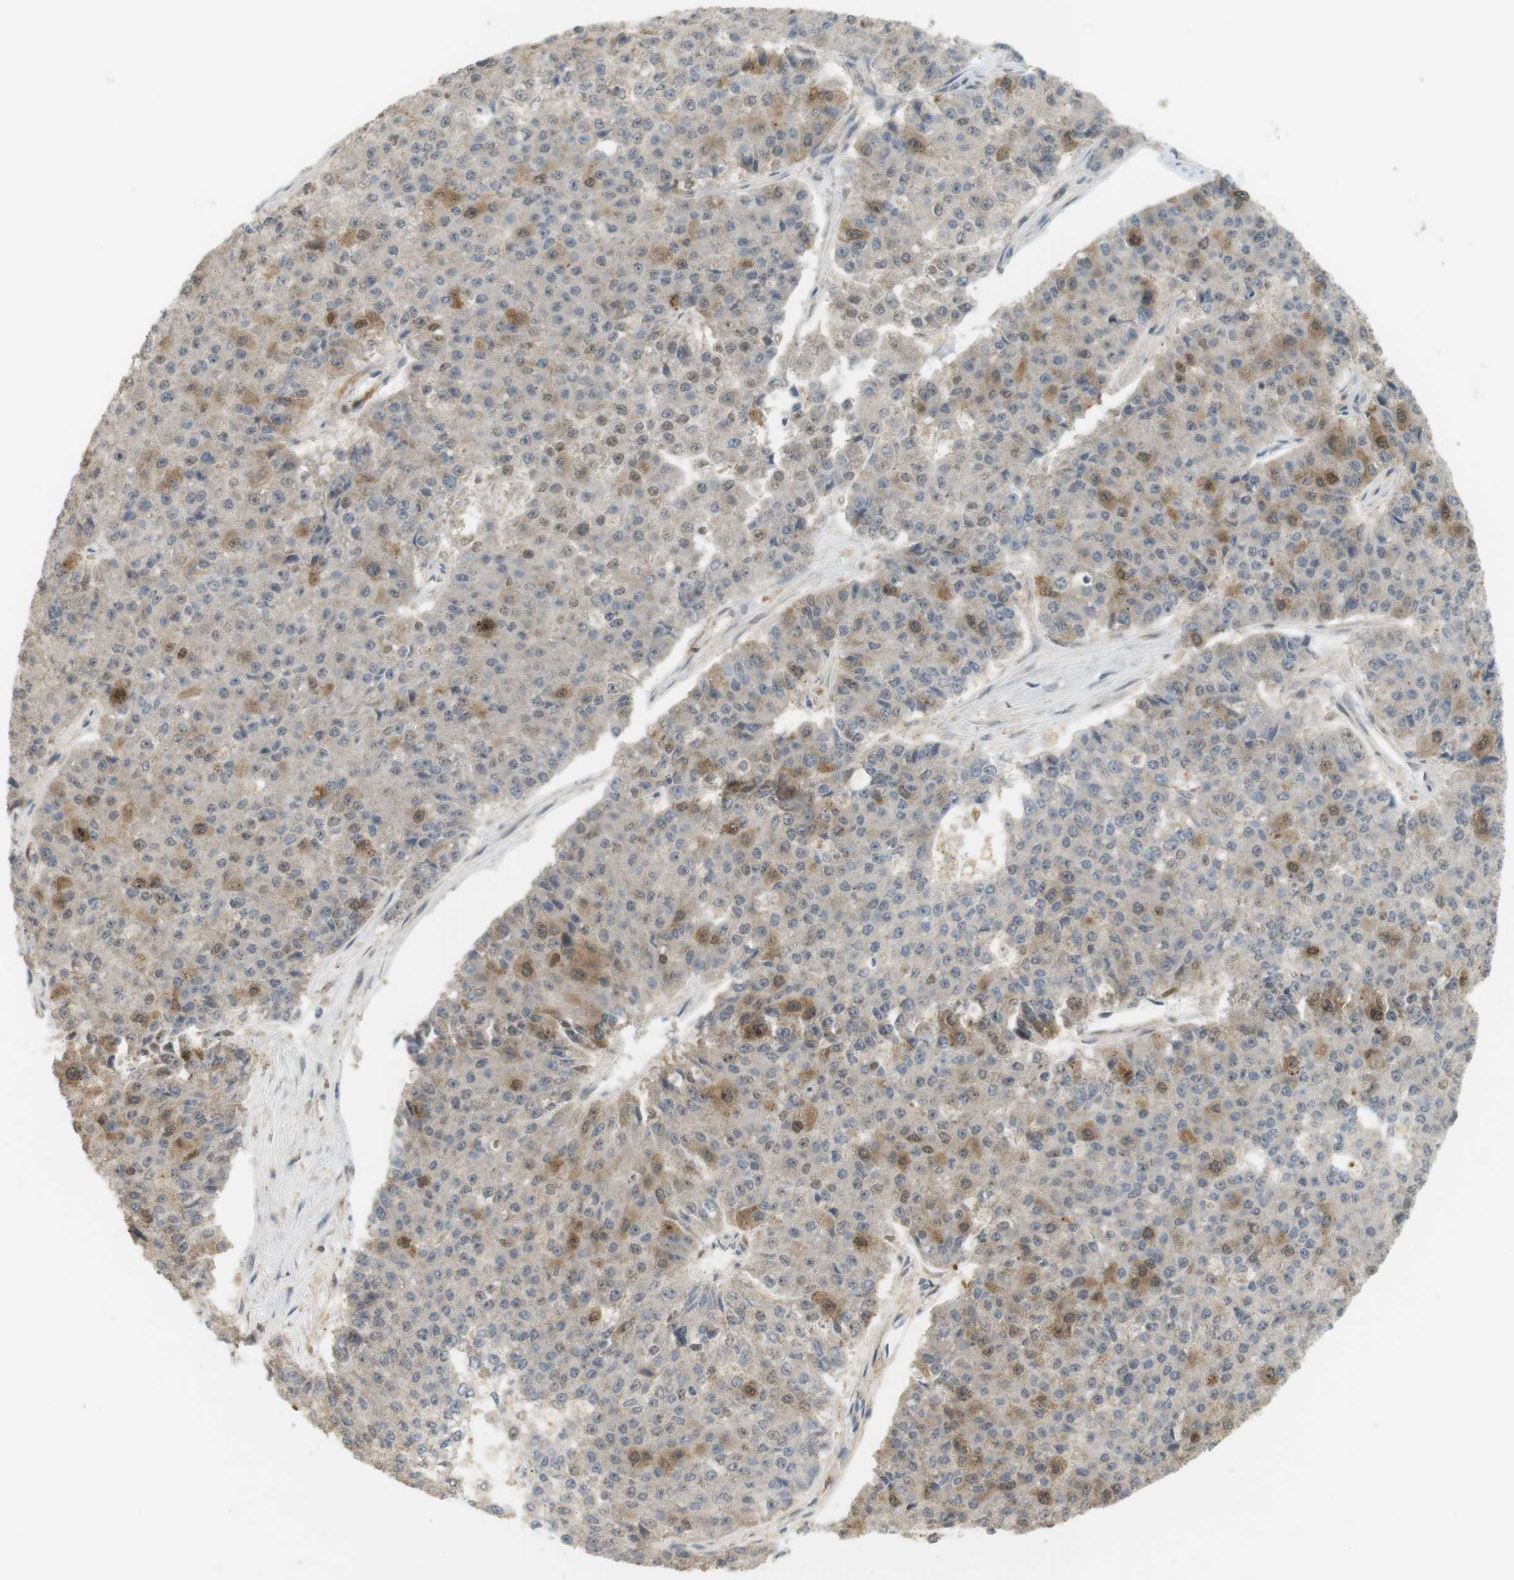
{"staining": {"intensity": "moderate", "quantity": "<25%", "location": "cytoplasmic/membranous"}, "tissue": "pancreatic cancer", "cell_type": "Tumor cells", "image_type": "cancer", "snomed": [{"axis": "morphology", "description": "Adenocarcinoma, NOS"}, {"axis": "topography", "description": "Pancreas"}], "caption": "Immunohistochemical staining of human pancreatic cancer demonstrates low levels of moderate cytoplasmic/membranous positivity in approximately <25% of tumor cells.", "gene": "TTK", "patient": {"sex": "male", "age": 50}}